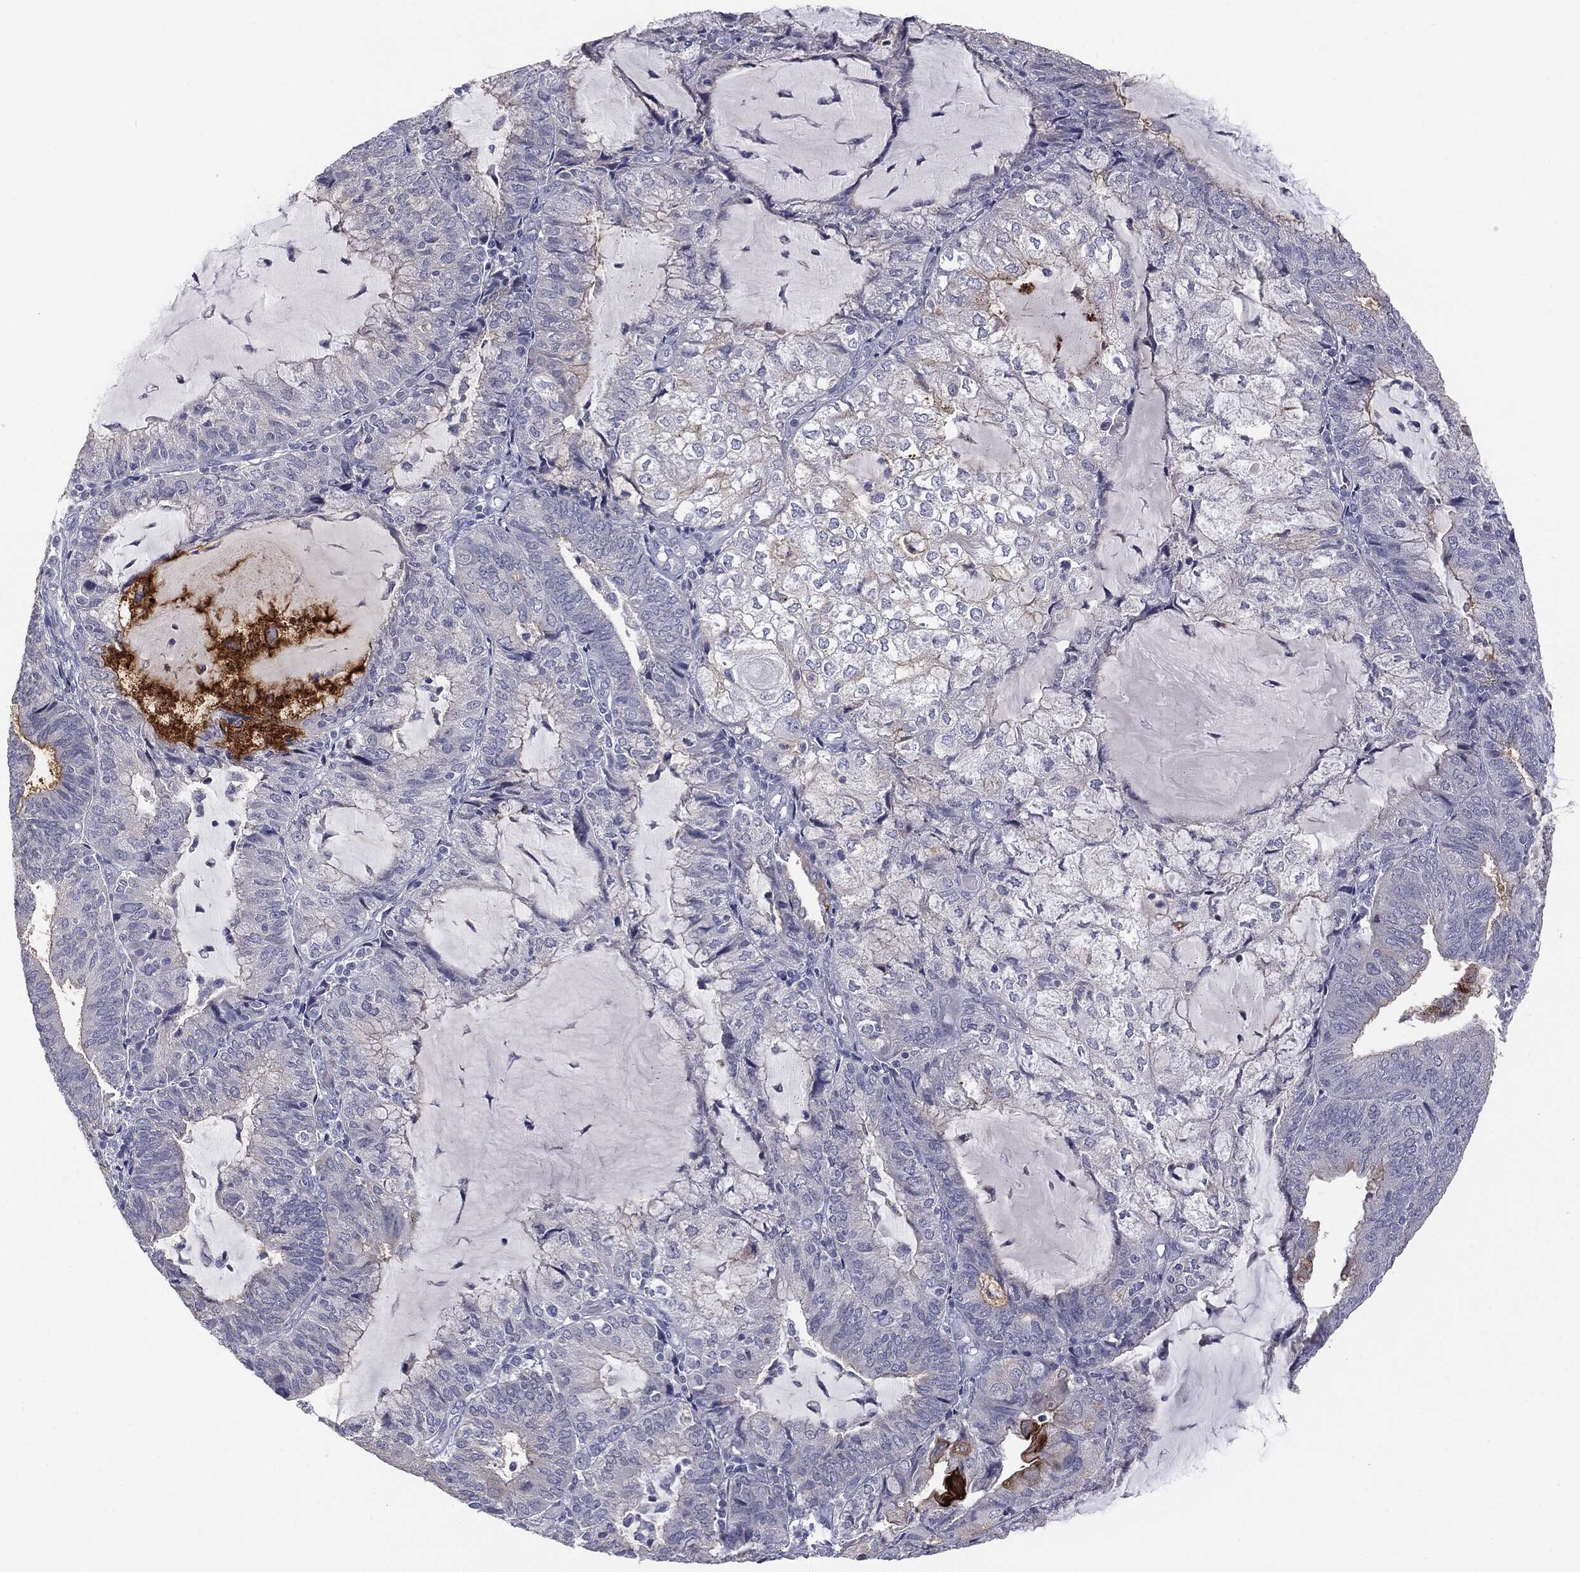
{"staining": {"intensity": "negative", "quantity": "none", "location": "none"}, "tissue": "endometrial cancer", "cell_type": "Tumor cells", "image_type": "cancer", "snomed": [{"axis": "morphology", "description": "Adenocarcinoma, NOS"}, {"axis": "topography", "description": "Endometrium"}], "caption": "Human adenocarcinoma (endometrial) stained for a protein using immunohistochemistry displays no staining in tumor cells.", "gene": "MUC1", "patient": {"sex": "female", "age": 81}}